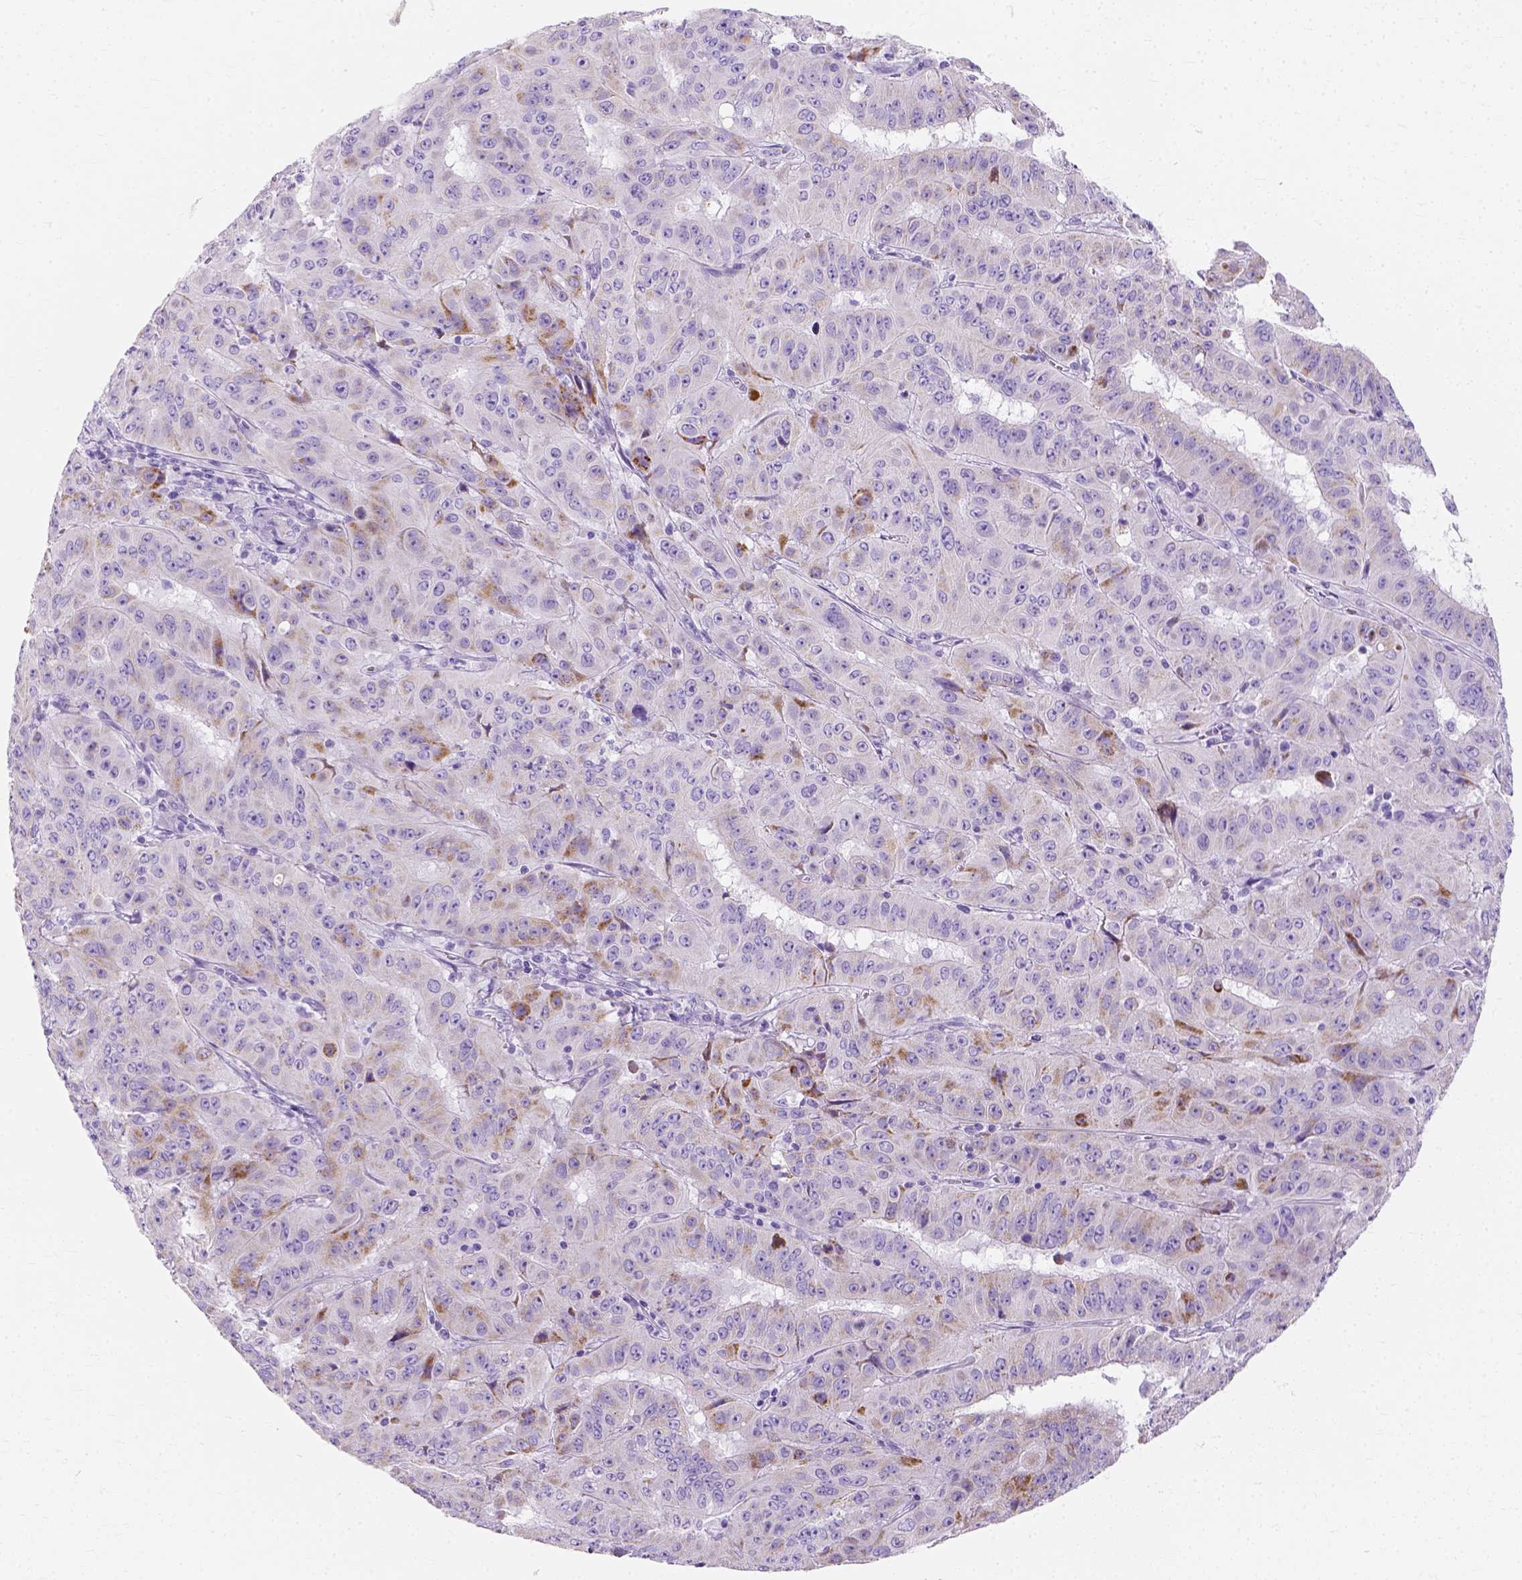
{"staining": {"intensity": "moderate", "quantity": "<25%", "location": "cytoplasmic/membranous"}, "tissue": "pancreatic cancer", "cell_type": "Tumor cells", "image_type": "cancer", "snomed": [{"axis": "morphology", "description": "Adenocarcinoma, NOS"}, {"axis": "topography", "description": "Pancreas"}], "caption": "Immunohistochemical staining of adenocarcinoma (pancreatic) reveals low levels of moderate cytoplasmic/membranous staining in approximately <25% of tumor cells.", "gene": "MYH15", "patient": {"sex": "male", "age": 63}}